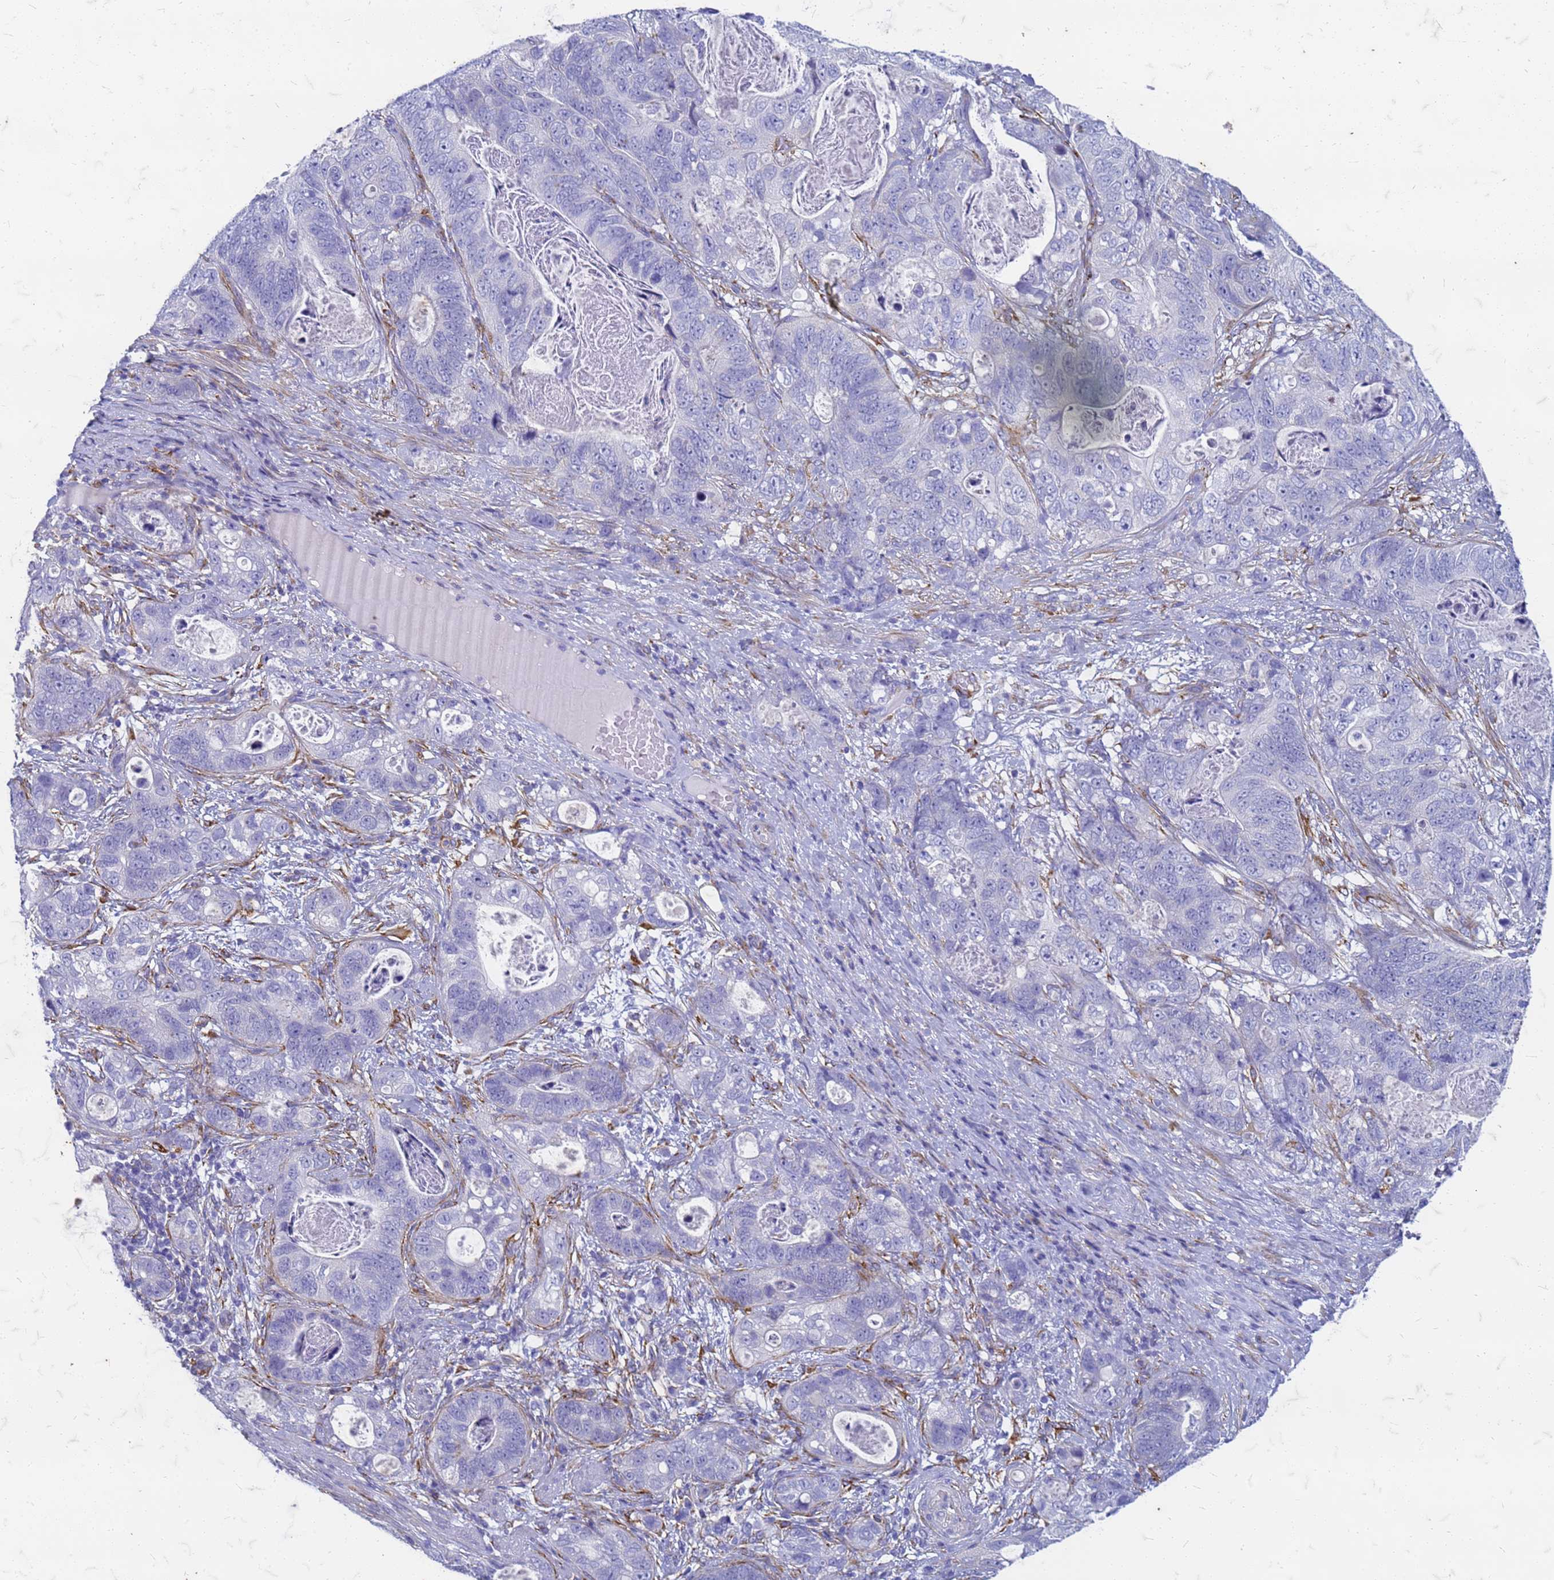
{"staining": {"intensity": "negative", "quantity": "none", "location": "none"}, "tissue": "stomach cancer", "cell_type": "Tumor cells", "image_type": "cancer", "snomed": [{"axis": "morphology", "description": "Normal tissue, NOS"}, {"axis": "morphology", "description": "Adenocarcinoma, NOS"}, {"axis": "topography", "description": "Stomach"}], "caption": "A micrograph of stomach cancer stained for a protein reveals no brown staining in tumor cells.", "gene": "TRIM64B", "patient": {"sex": "female", "age": 89}}